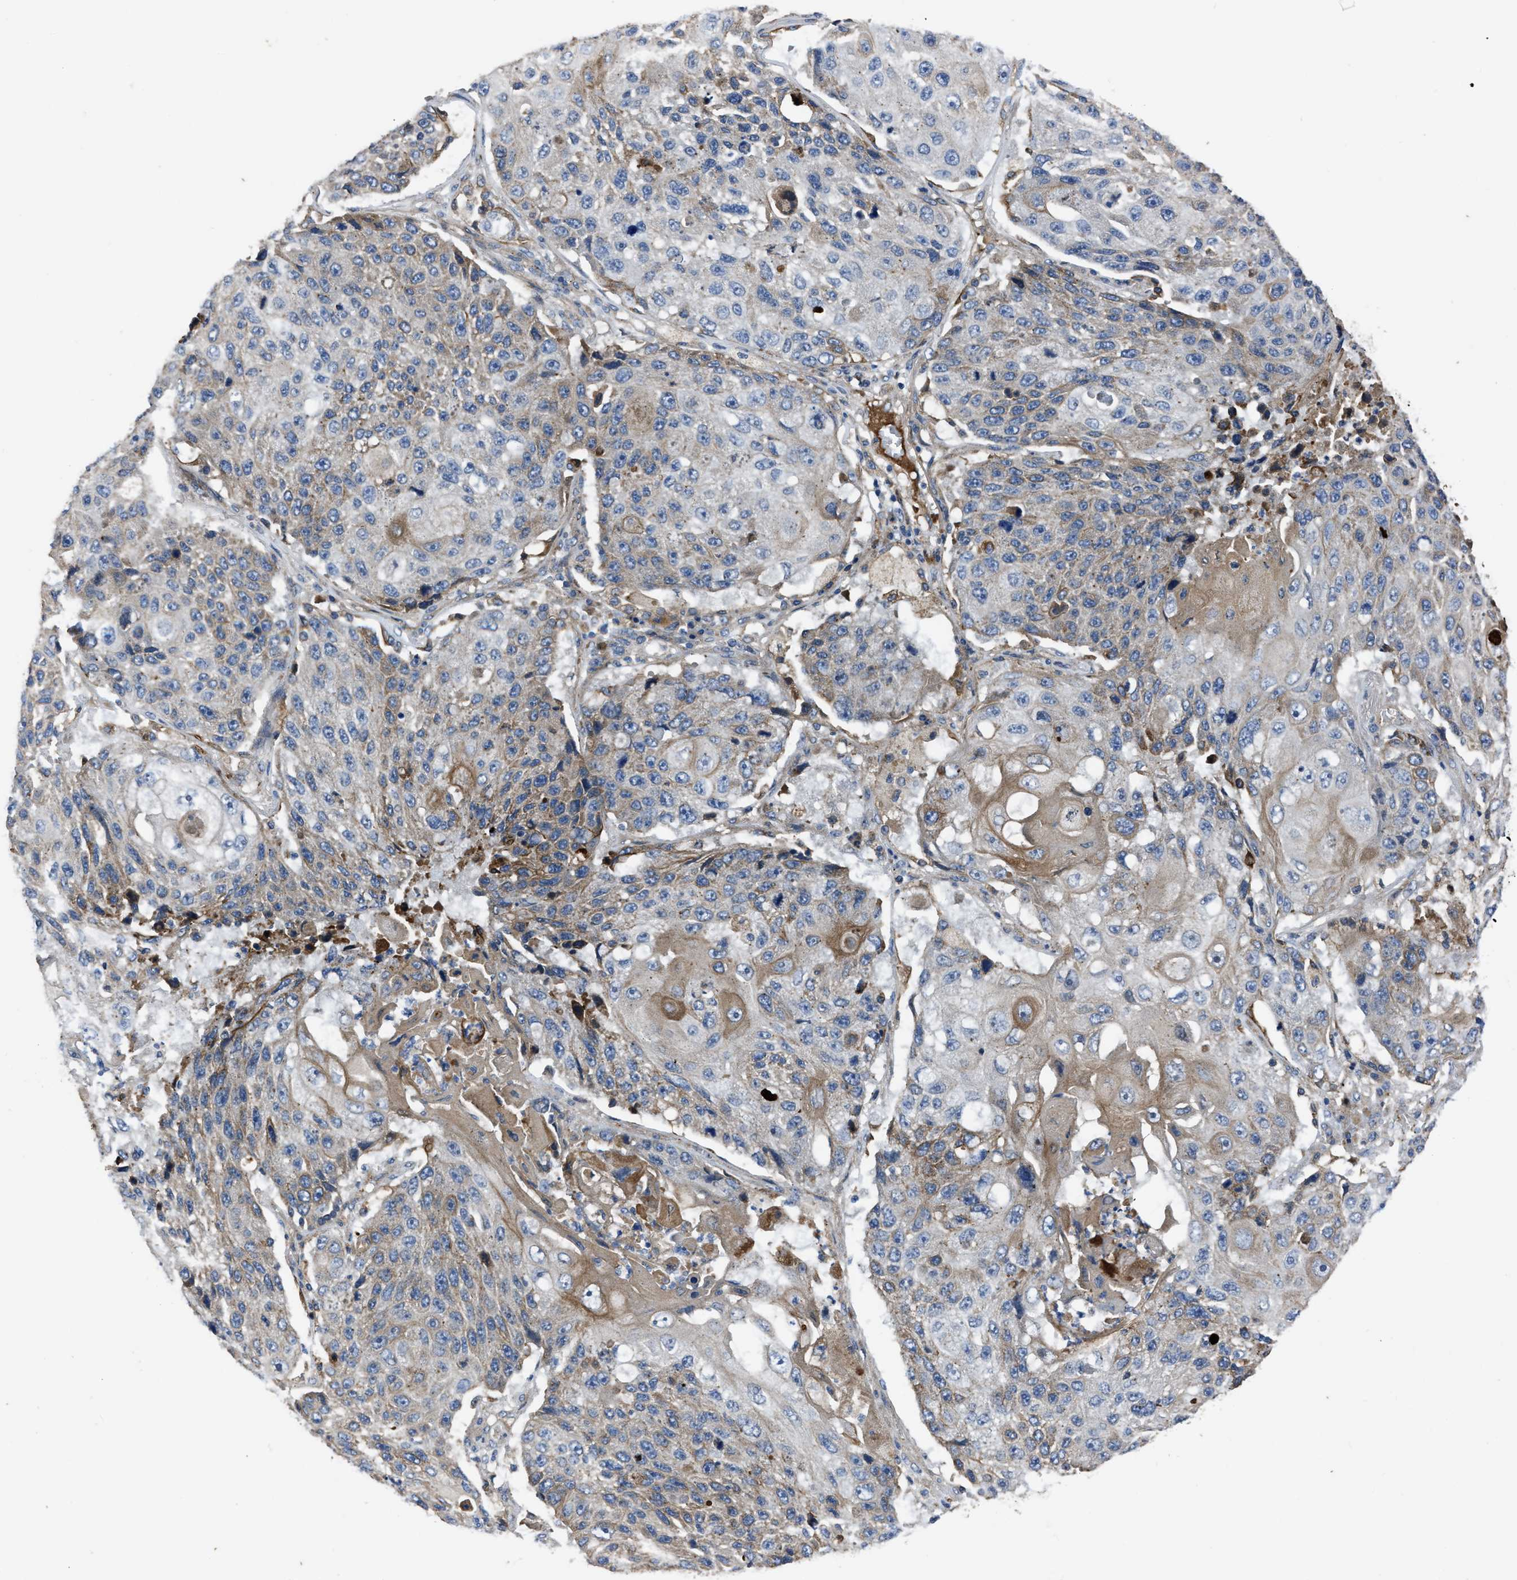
{"staining": {"intensity": "weak", "quantity": "<25%", "location": "cytoplasmic/membranous"}, "tissue": "lung cancer", "cell_type": "Tumor cells", "image_type": "cancer", "snomed": [{"axis": "morphology", "description": "Squamous cell carcinoma, NOS"}, {"axis": "topography", "description": "Lung"}], "caption": "Protein analysis of lung cancer (squamous cell carcinoma) displays no significant positivity in tumor cells. Brightfield microscopy of immunohistochemistry stained with DAB (3,3'-diaminobenzidine) (brown) and hematoxylin (blue), captured at high magnification.", "gene": "ERC1", "patient": {"sex": "male", "age": 61}}